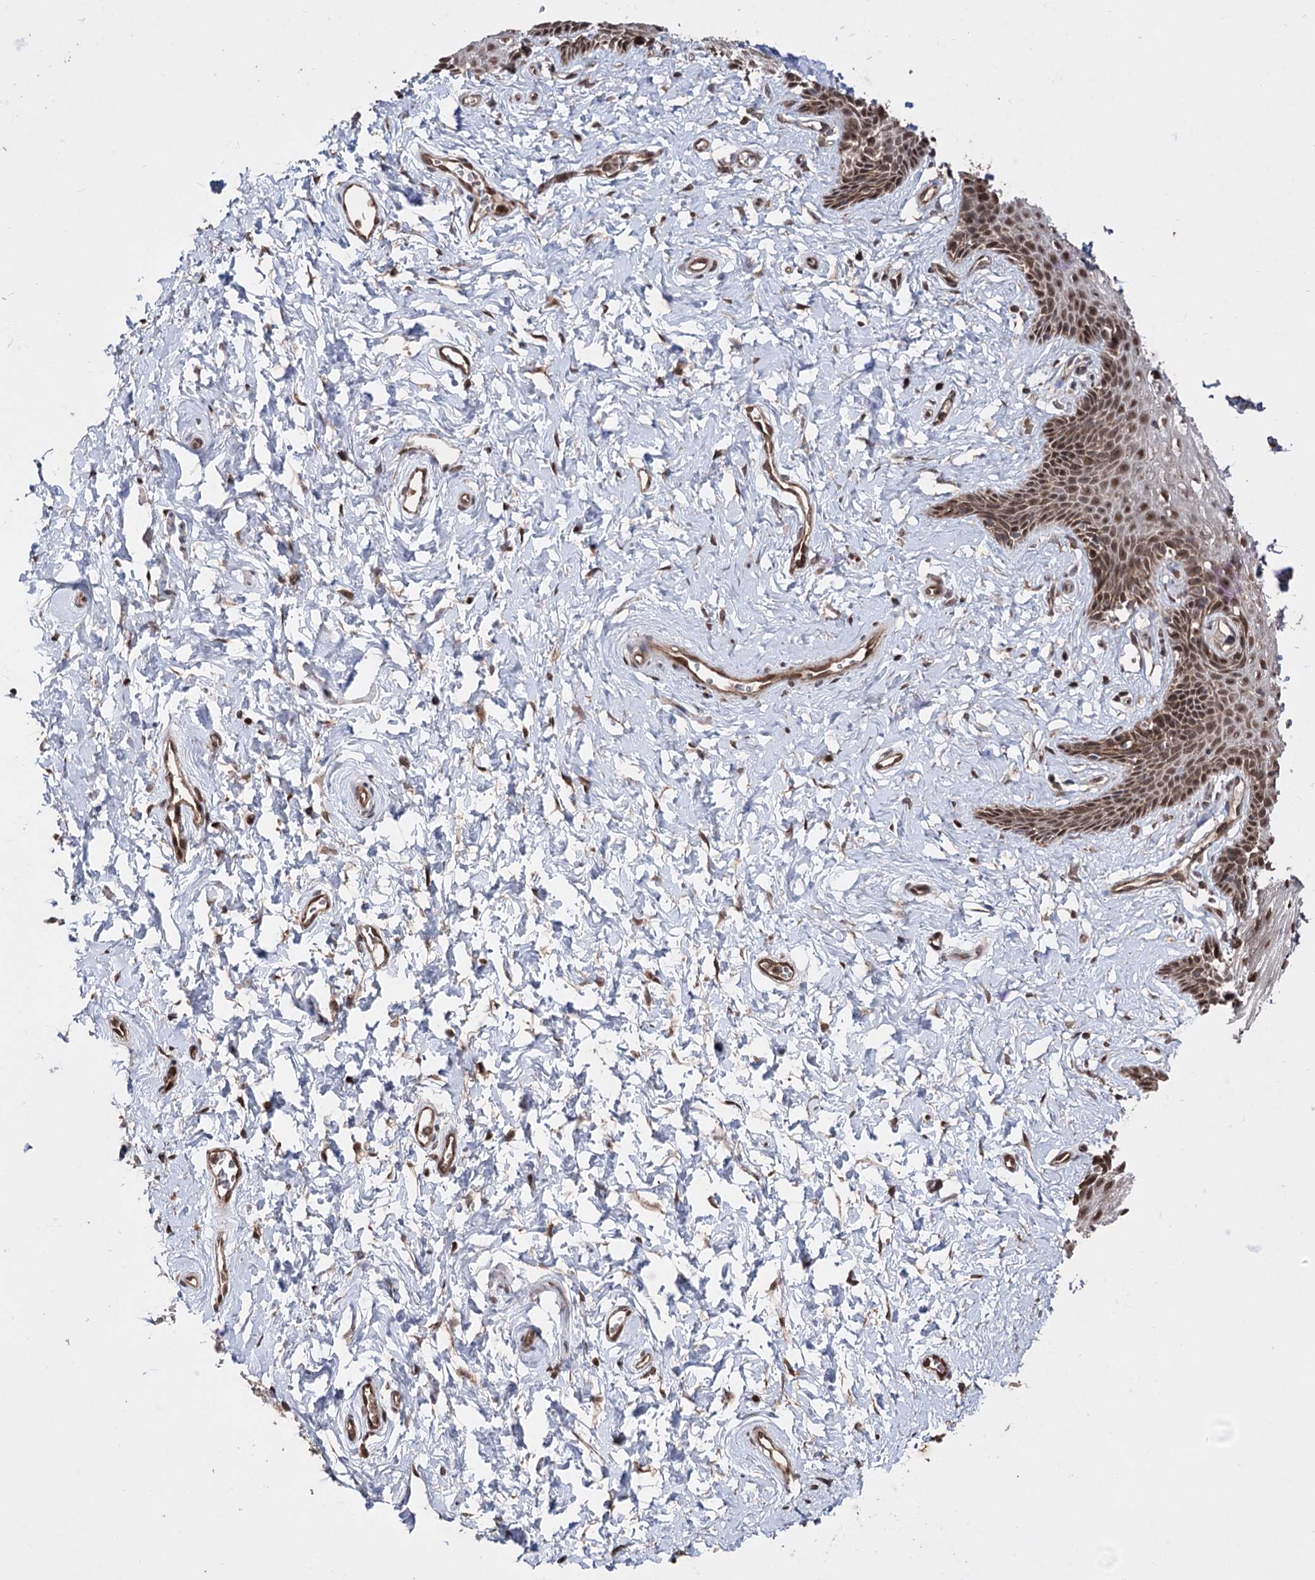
{"staining": {"intensity": "moderate", "quantity": ">75%", "location": "cytoplasmic/membranous,nuclear"}, "tissue": "vagina", "cell_type": "Squamous epithelial cells", "image_type": "normal", "snomed": [{"axis": "morphology", "description": "Normal tissue, NOS"}, {"axis": "topography", "description": "Vagina"}, {"axis": "topography", "description": "Cervix"}], "caption": "Brown immunohistochemical staining in benign human vagina shows moderate cytoplasmic/membranous,nuclear positivity in approximately >75% of squamous epithelial cells.", "gene": "CPNE8", "patient": {"sex": "female", "age": 40}}